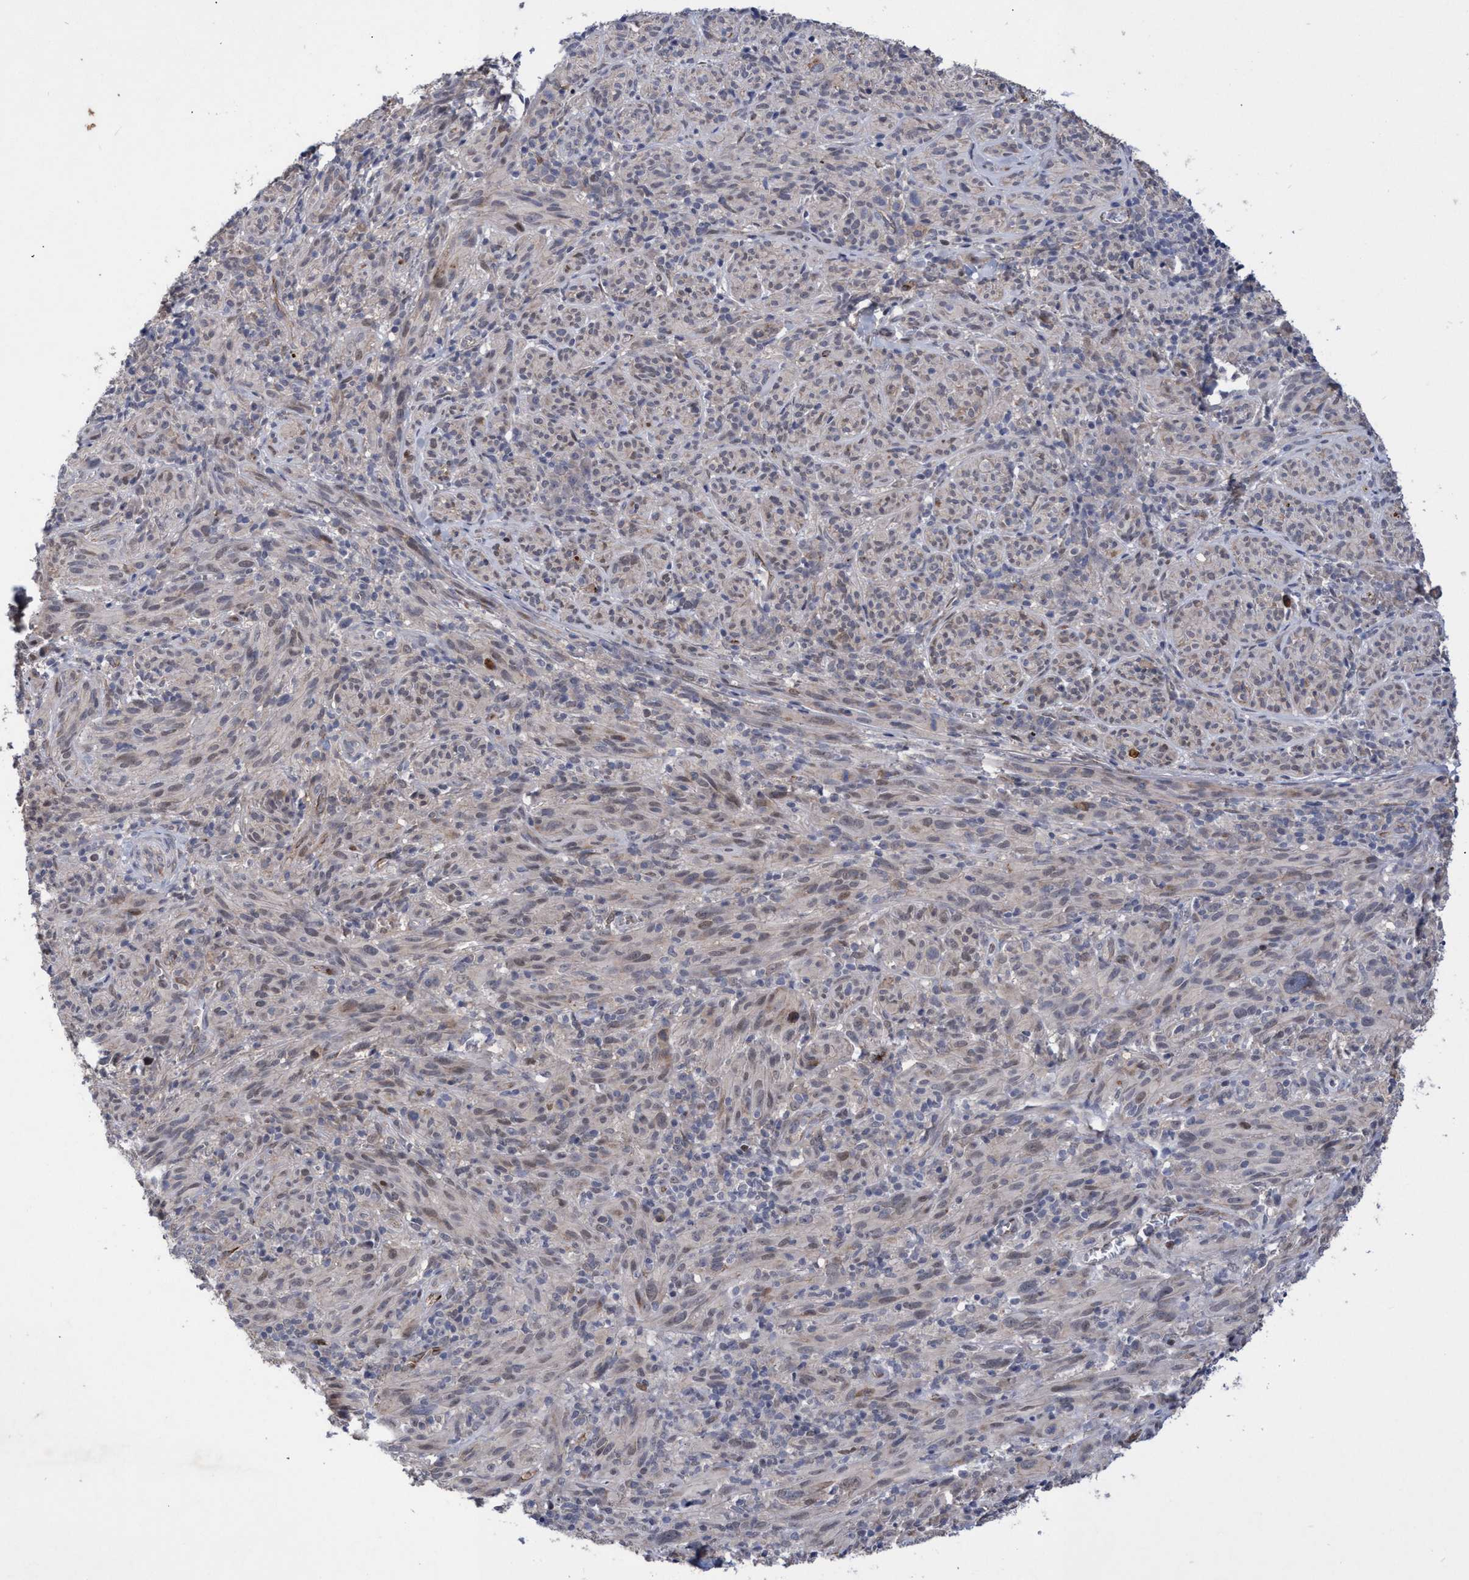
{"staining": {"intensity": "weak", "quantity": "<25%", "location": "cytoplasmic/membranous"}, "tissue": "melanoma", "cell_type": "Tumor cells", "image_type": "cancer", "snomed": [{"axis": "morphology", "description": "Malignant melanoma, NOS"}, {"axis": "topography", "description": "Skin of head"}], "caption": "This image is of malignant melanoma stained with immunohistochemistry (IHC) to label a protein in brown with the nuclei are counter-stained blue. There is no staining in tumor cells. (DAB immunohistochemistry (IHC) with hematoxylin counter stain).", "gene": "ZNF750", "patient": {"sex": "male", "age": 96}}